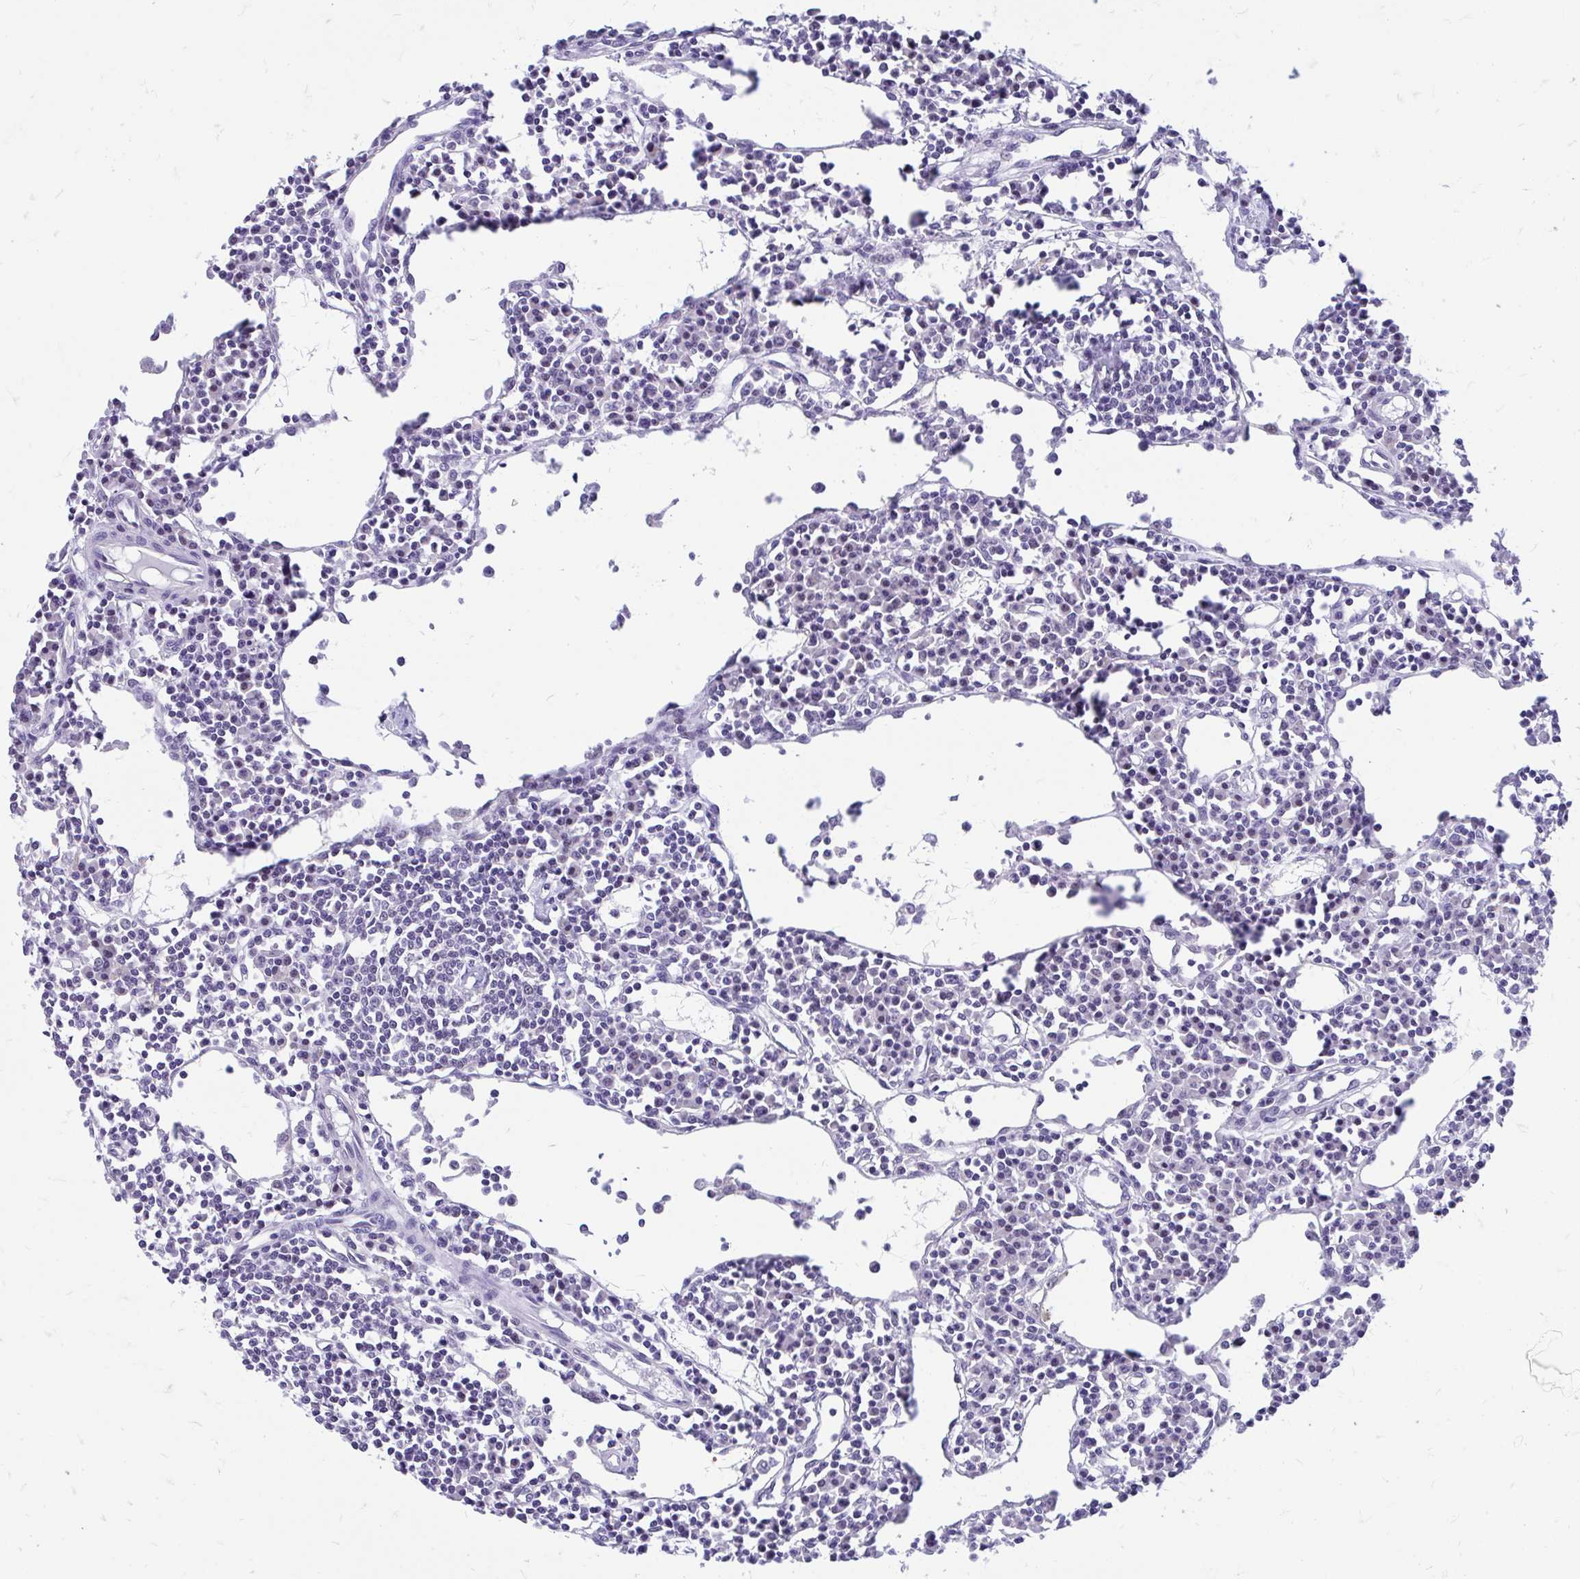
{"staining": {"intensity": "negative", "quantity": "none", "location": "none"}, "tissue": "lymph node", "cell_type": "Germinal center cells", "image_type": "normal", "snomed": [{"axis": "morphology", "description": "Normal tissue, NOS"}, {"axis": "topography", "description": "Lymph node"}], "caption": "DAB (3,3'-diaminobenzidine) immunohistochemical staining of unremarkable lymph node demonstrates no significant positivity in germinal center cells.", "gene": "GLB1L2", "patient": {"sex": "female", "age": 78}}